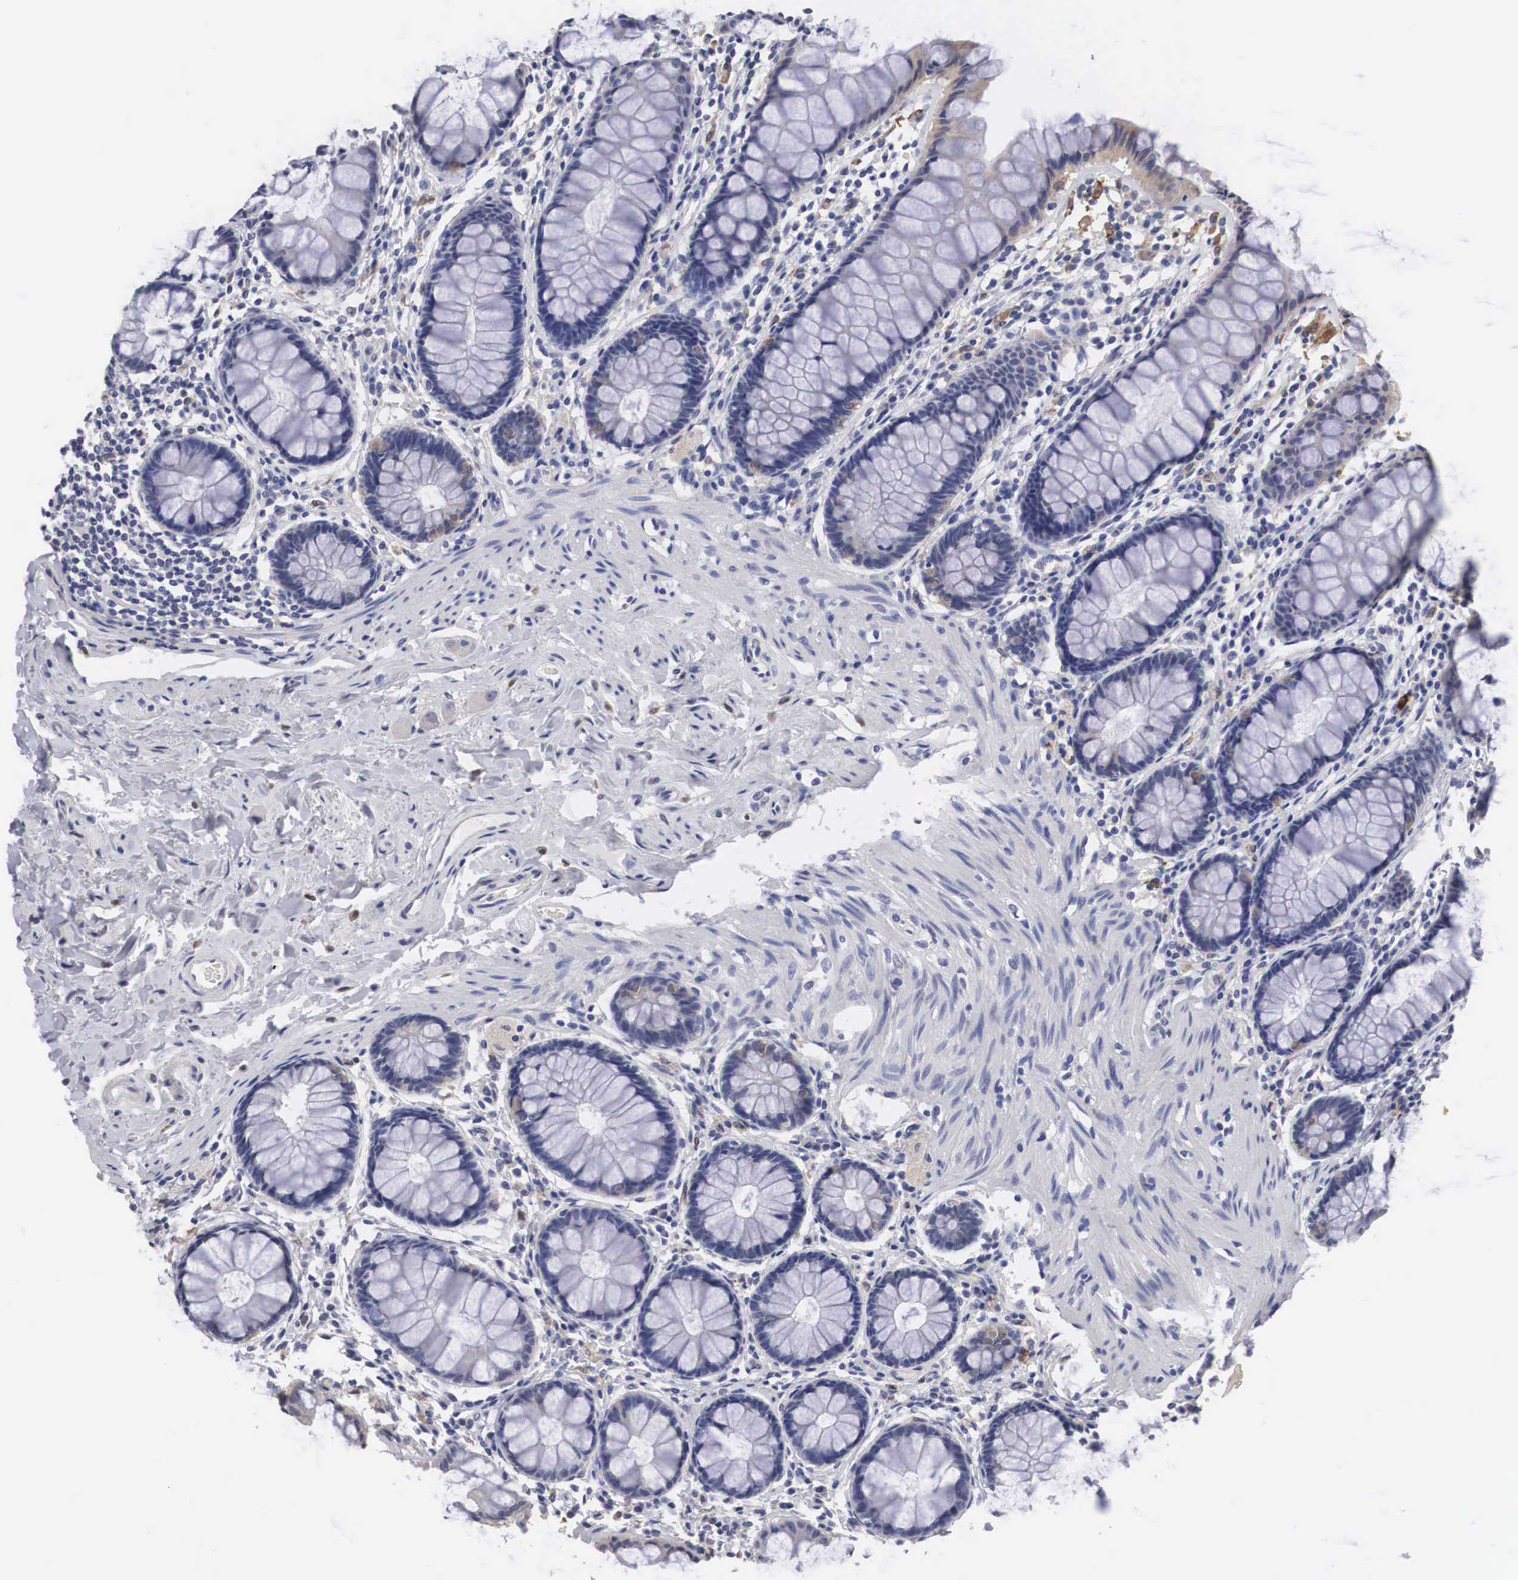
{"staining": {"intensity": "weak", "quantity": "<25%", "location": "cytoplasmic/membranous"}, "tissue": "rectum", "cell_type": "Glandular cells", "image_type": "normal", "snomed": [{"axis": "morphology", "description": "Normal tissue, NOS"}, {"axis": "topography", "description": "Rectum"}], "caption": "There is no significant positivity in glandular cells of rectum. (Brightfield microscopy of DAB immunohistochemistry at high magnification).", "gene": "HMOX1", "patient": {"sex": "male", "age": 86}}